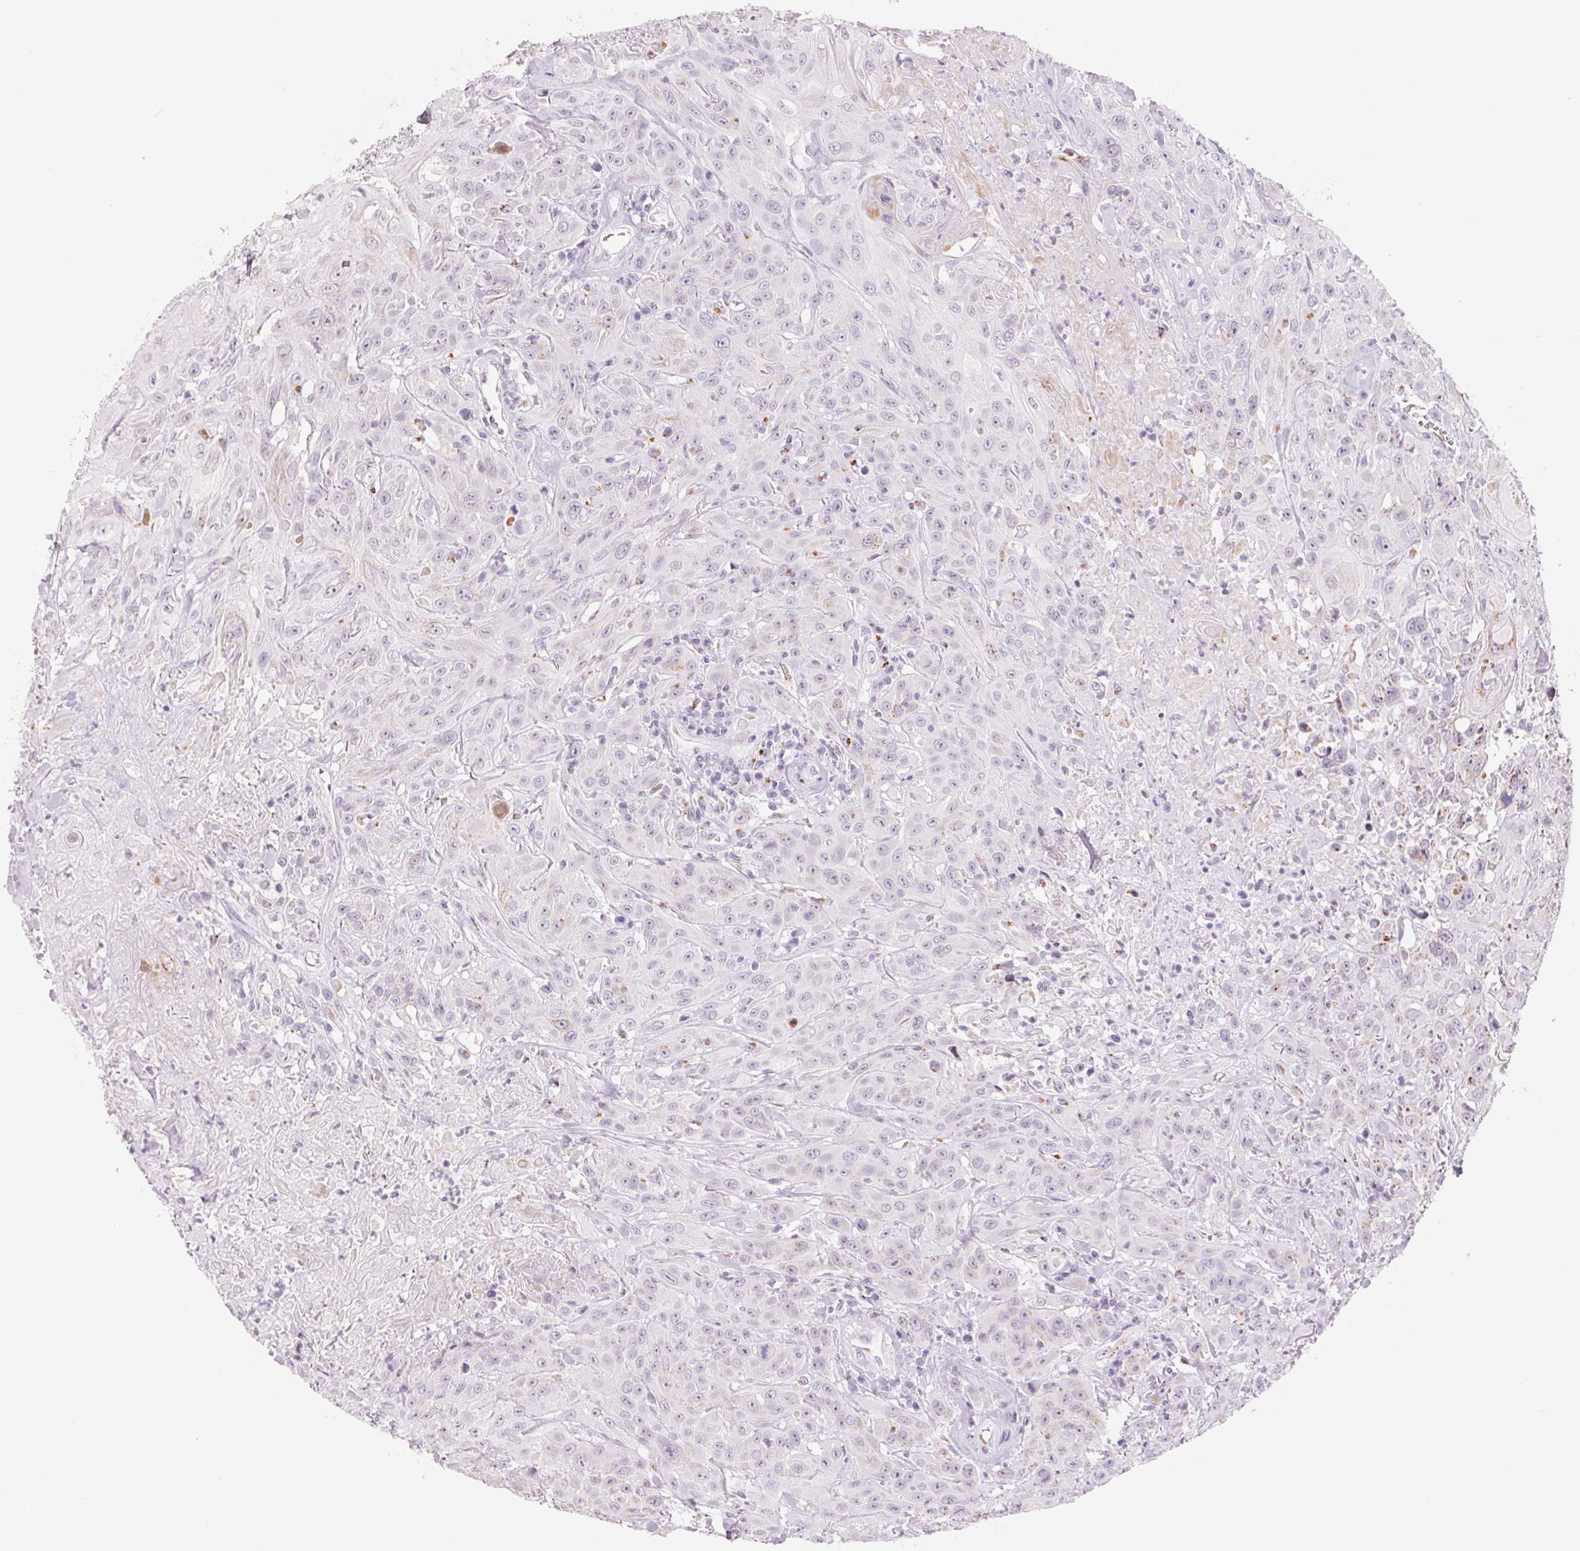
{"staining": {"intensity": "weak", "quantity": "25%-75%", "location": "cytoplasmic/membranous"}, "tissue": "head and neck cancer", "cell_type": "Tumor cells", "image_type": "cancer", "snomed": [{"axis": "morphology", "description": "Squamous cell carcinoma, NOS"}, {"axis": "topography", "description": "Skin"}, {"axis": "topography", "description": "Head-Neck"}], "caption": "Brown immunohistochemical staining in head and neck cancer displays weak cytoplasmic/membranous expression in approximately 25%-75% of tumor cells. Using DAB (3,3'-diaminobenzidine) (brown) and hematoxylin (blue) stains, captured at high magnification using brightfield microscopy.", "gene": "GALNT7", "patient": {"sex": "male", "age": 80}}